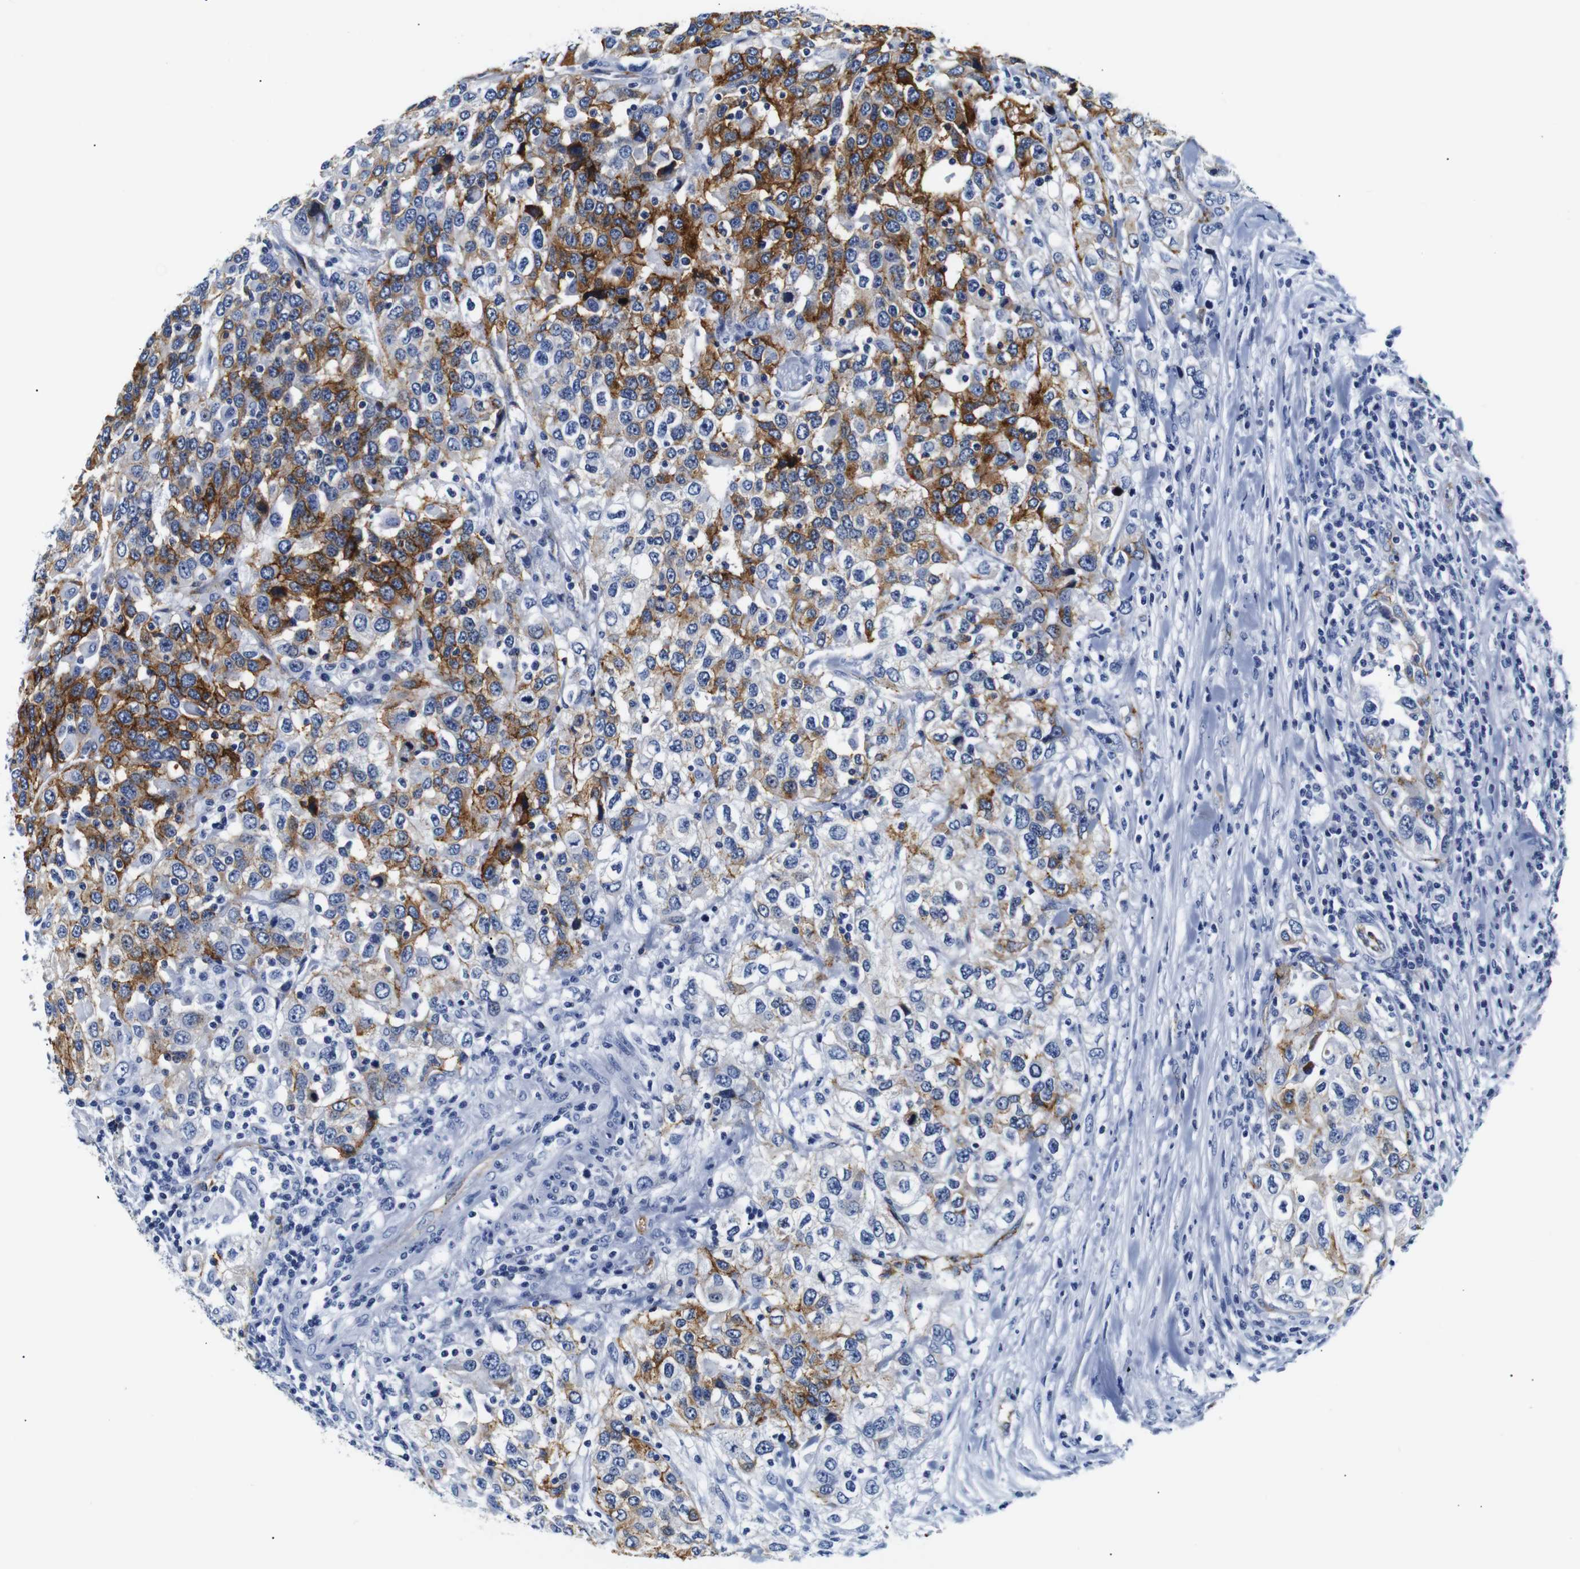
{"staining": {"intensity": "strong", "quantity": "25%-75%", "location": "cytoplasmic/membranous"}, "tissue": "urothelial cancer", "cell_type": "Tumor cells", "image_type": "cancer", "snomed": [{"axis": "morphology", "description": "Urothelial carcinoma, High grade"}, {"axis": "topography", "description": "Urinary bladder"}], "caption": "Immunohistochemistry (DAB) staining of high-grade urothelial carcinoma displays strong cytoplasmic/membranous protein expression in approximately 25%-75% of tumor cells.", "gene": "MUC4", "patient": {"sex": "female", "age": 80}}